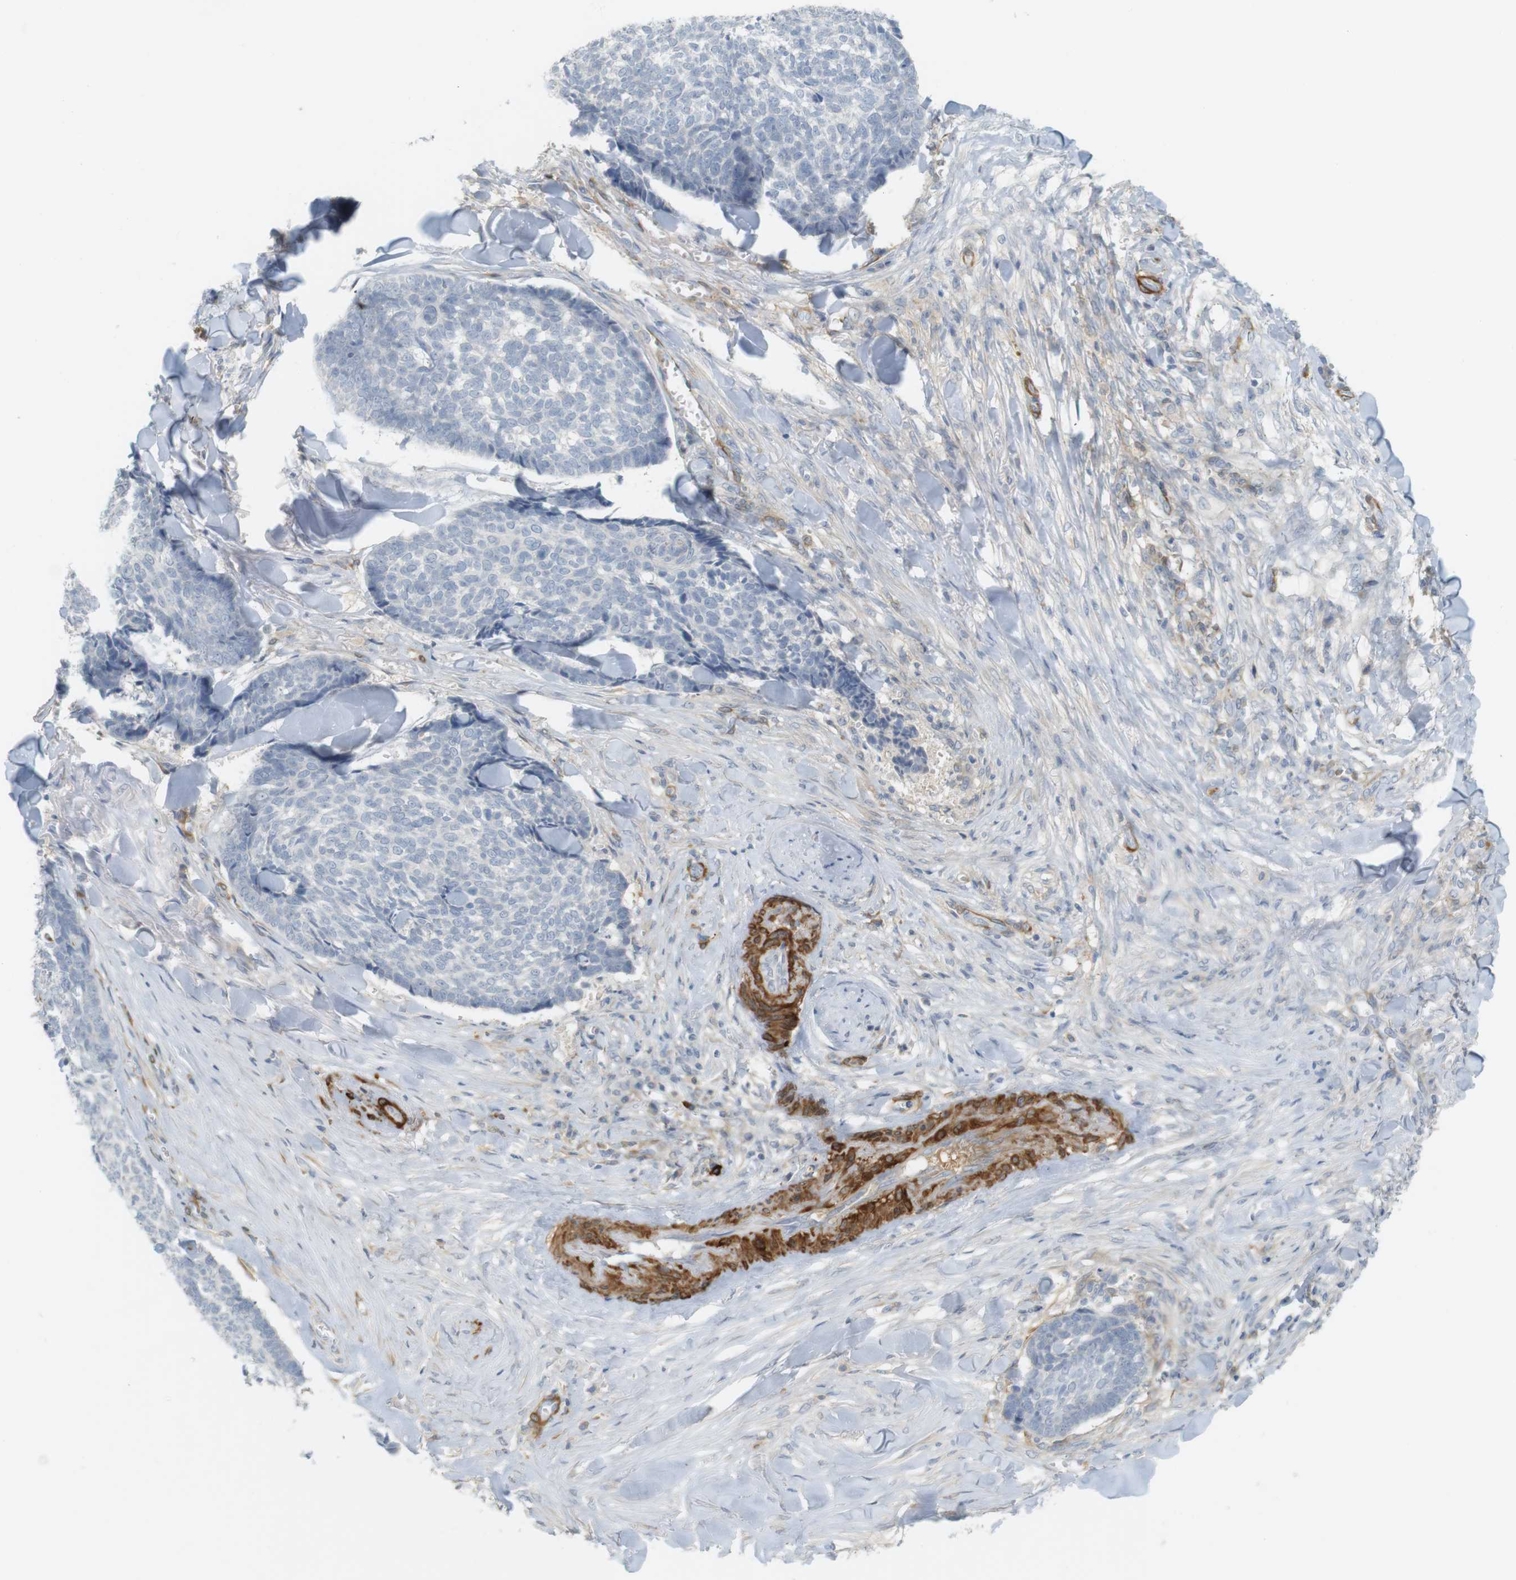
{"staining": {"intensity": "negative", "quantity": "none", "location": "none"}, "tissue": "skin cancer", "cell_type": "Tumor cells", "image_type": "cancer", "snomed": [{"axis": "morphology", "description": "Basal cell carcinoma"}, {"axis": "topography", "description": "Skin"}], "caption": "The photomicrograph demonstrates no significant staining in tumor cells of skin basal cell carcinoma.", "gene": "PDE3A", "patient": {"sex": "male", "age": 84}}